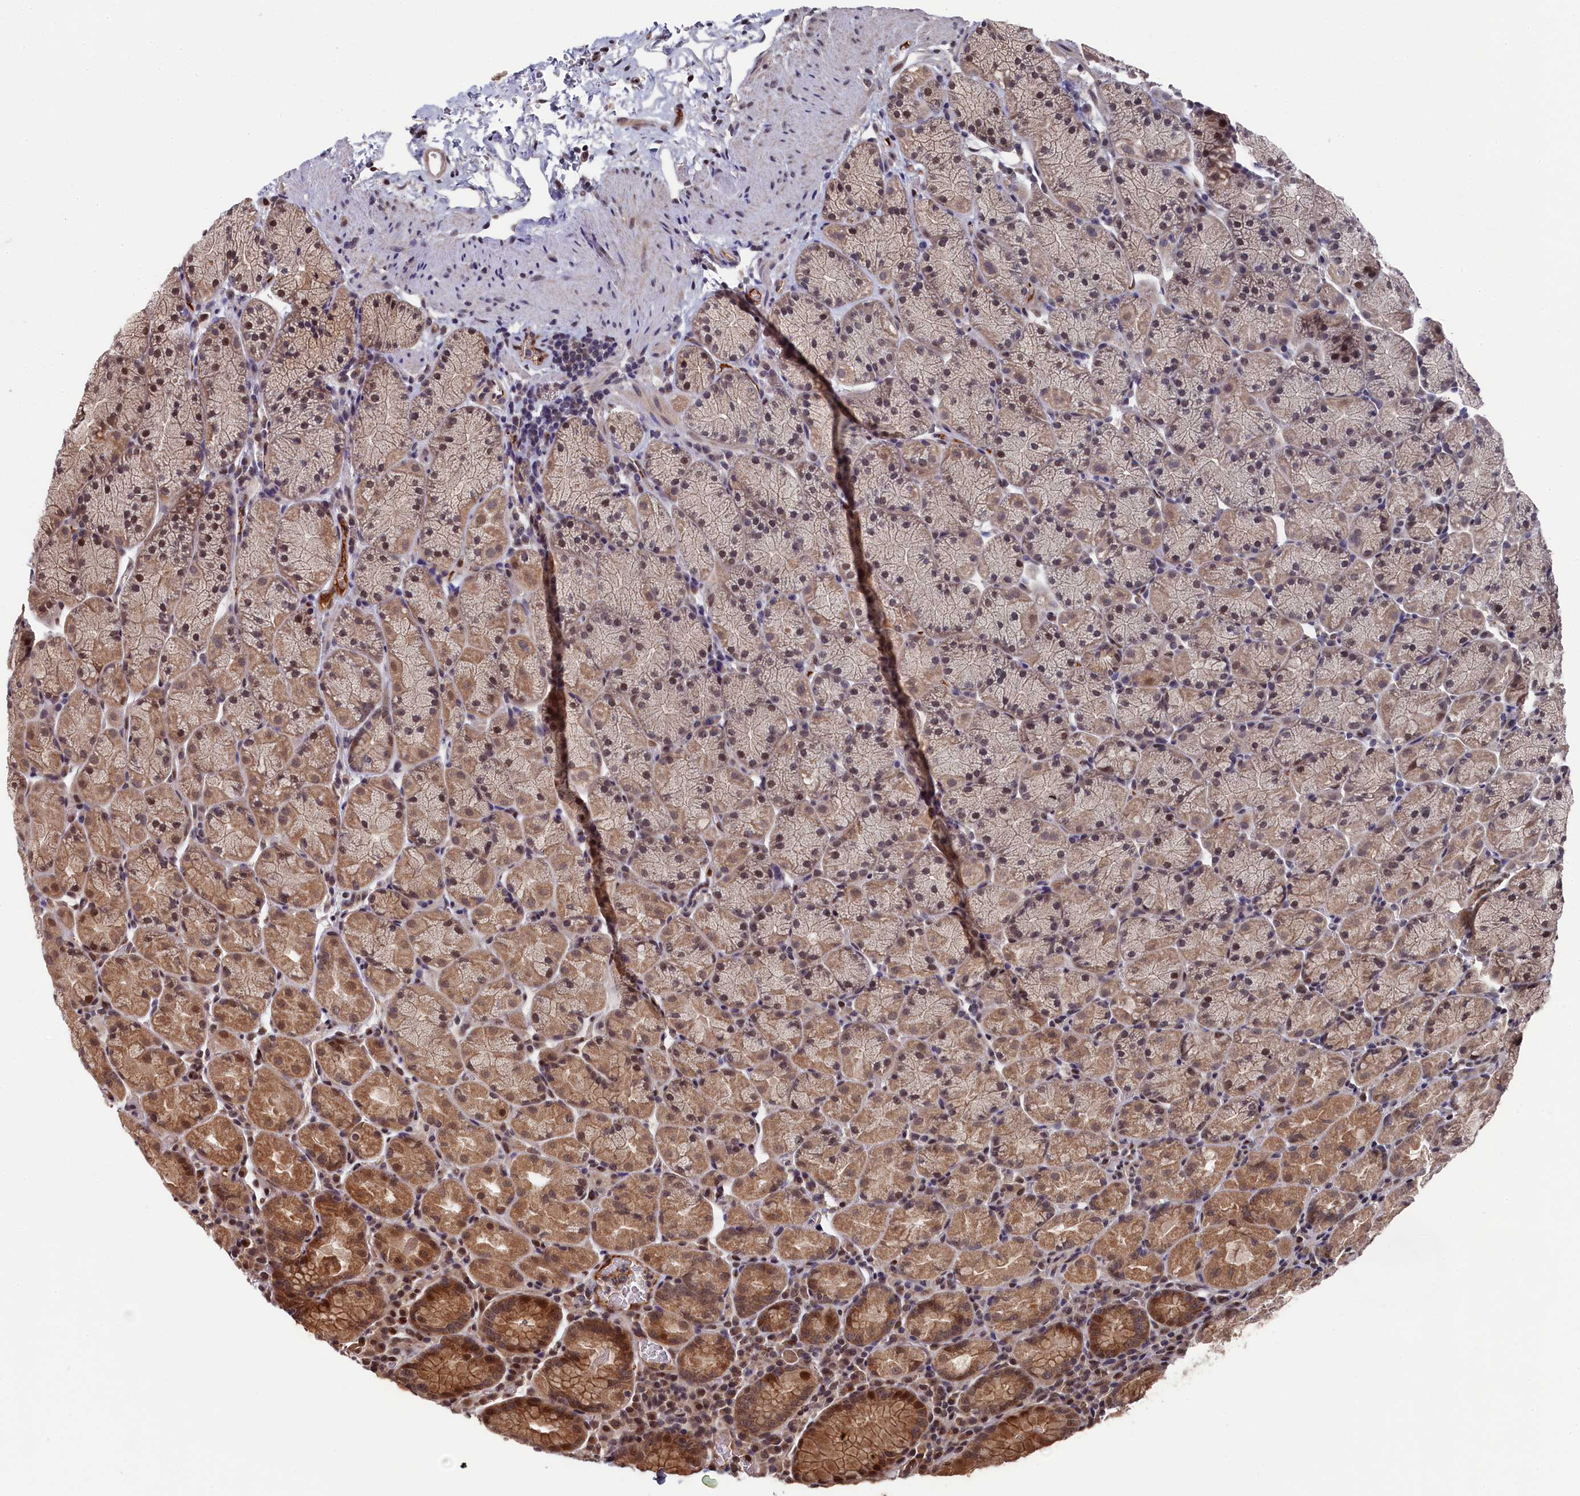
{"staining": {"intensity": "moderate", "quantity": ">75%", "location": "cytoplasmic/membranous,nuclear"}, "tissue": "stomach", "cell_type": "Glandular cells", "image_type": "normal", "snomed": [{"axis": "morphology", "description": "Normal tissue, NOS"}, {"axis": "topography", "description": "Stomach, upper"}, {"axis": "topography", "description": "Stomach, lower"}], "caption": "Immunohistochemistry (IHC) of unremarkable human stomach shows medium levels of moderate cytoplasmic/membranous,nuclear expression in about >75% of glandular cells.", "gene": "CLPX", "patient": {"sex": "male", "age": 80}}